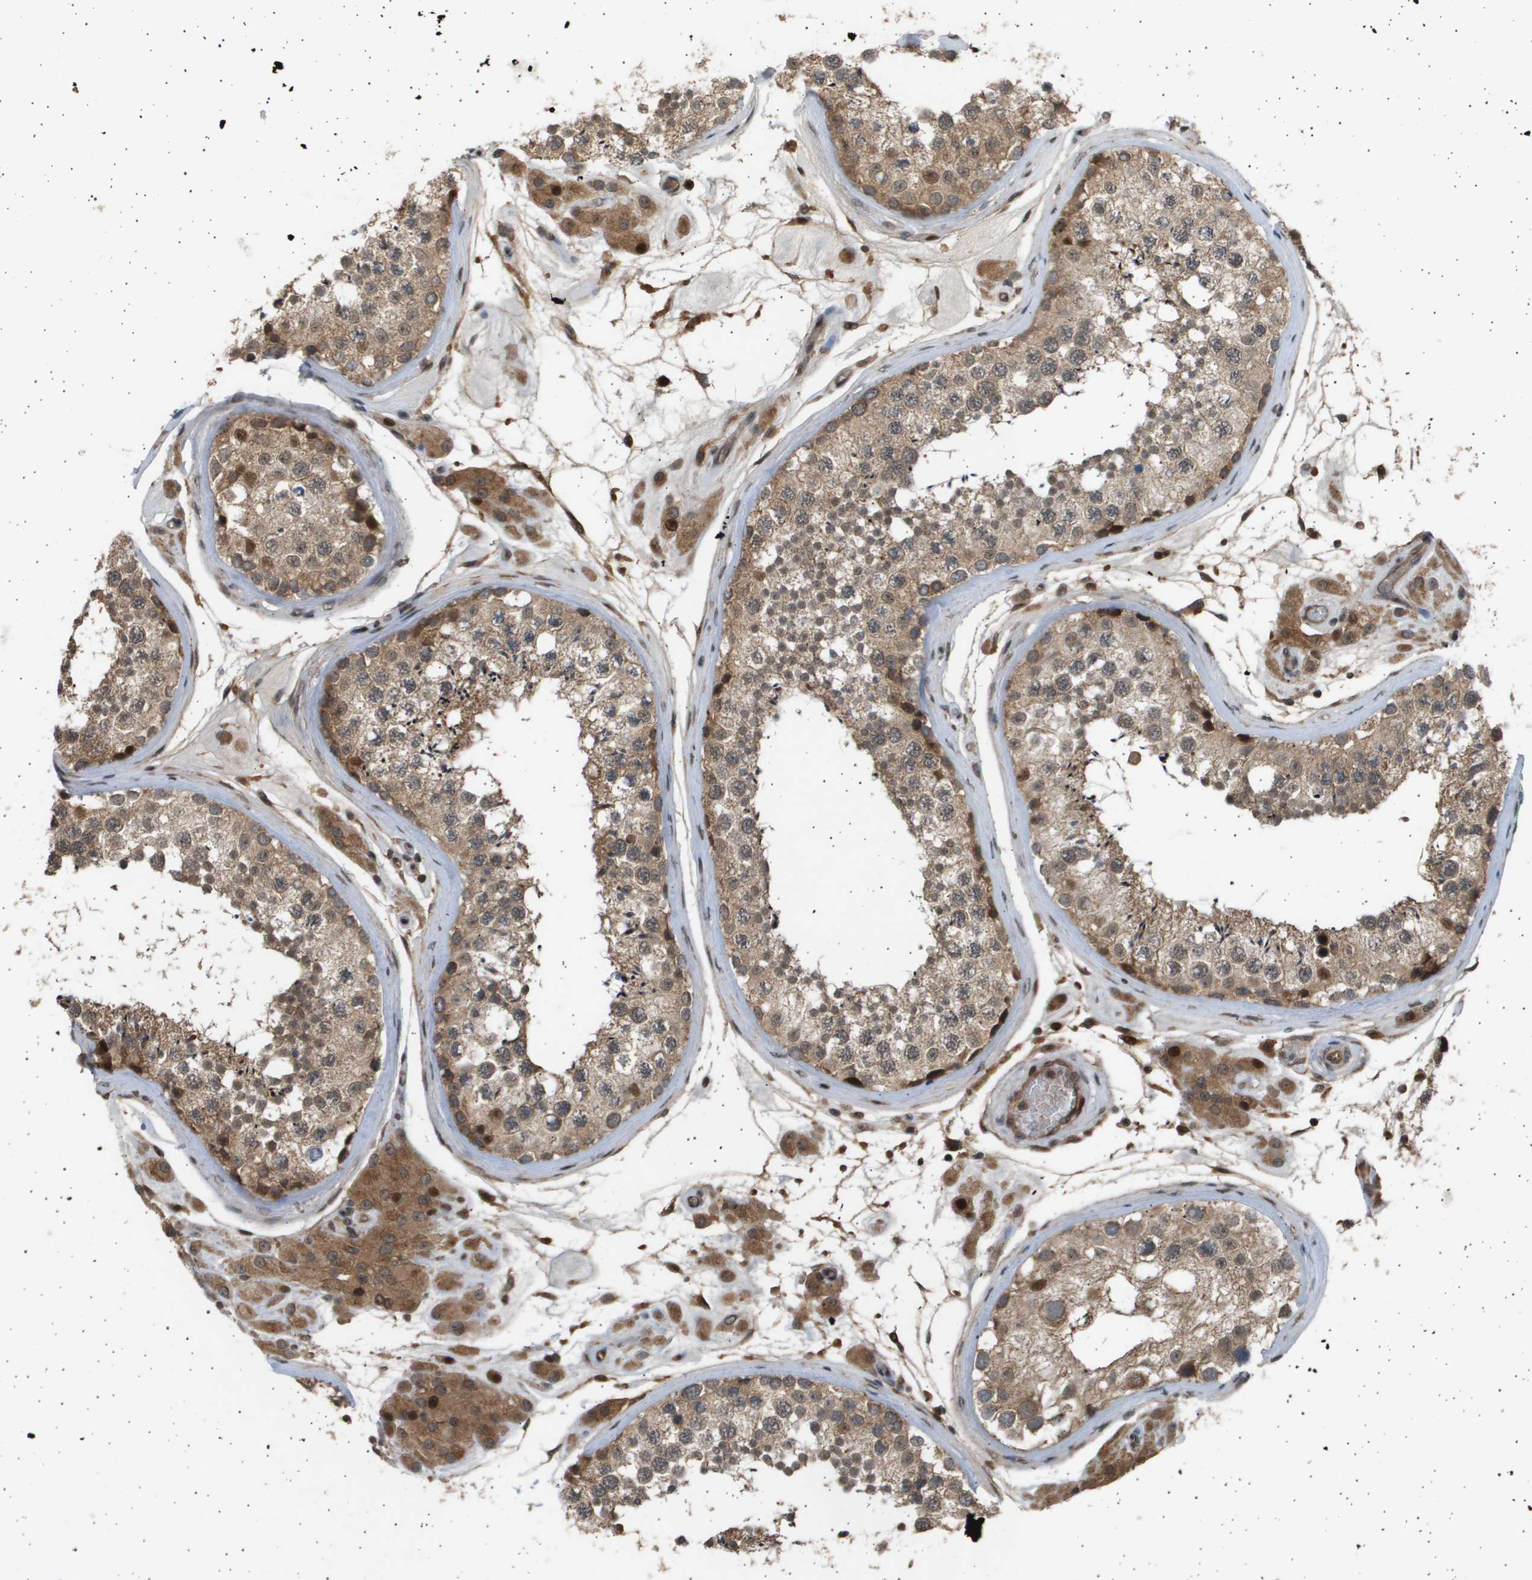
{"staining": {"intensity": "moderate", "quantity": ">75%", "location": "cytoplasmic/membranous,nuclear"}, "tissue": "testis", "cell_type": "Cells in seminiferous ducts", "image_type": "normal", "snomed": [{"axis": "morphology", "description": "Normal tissue, NOS"}, {"axis": "topography", "description": "Testis"}], "caption": "Immunohistochemistry micrograph of benign human testis stained for a protein (brown), which exhibits medium levels of moderate cytoplasmic/membranous,nuclear positivity in approximately >75% of cells in seminiferous ducts.", "gene": "TNRC6A", "patient": {"sex": "male", "age": 46}}